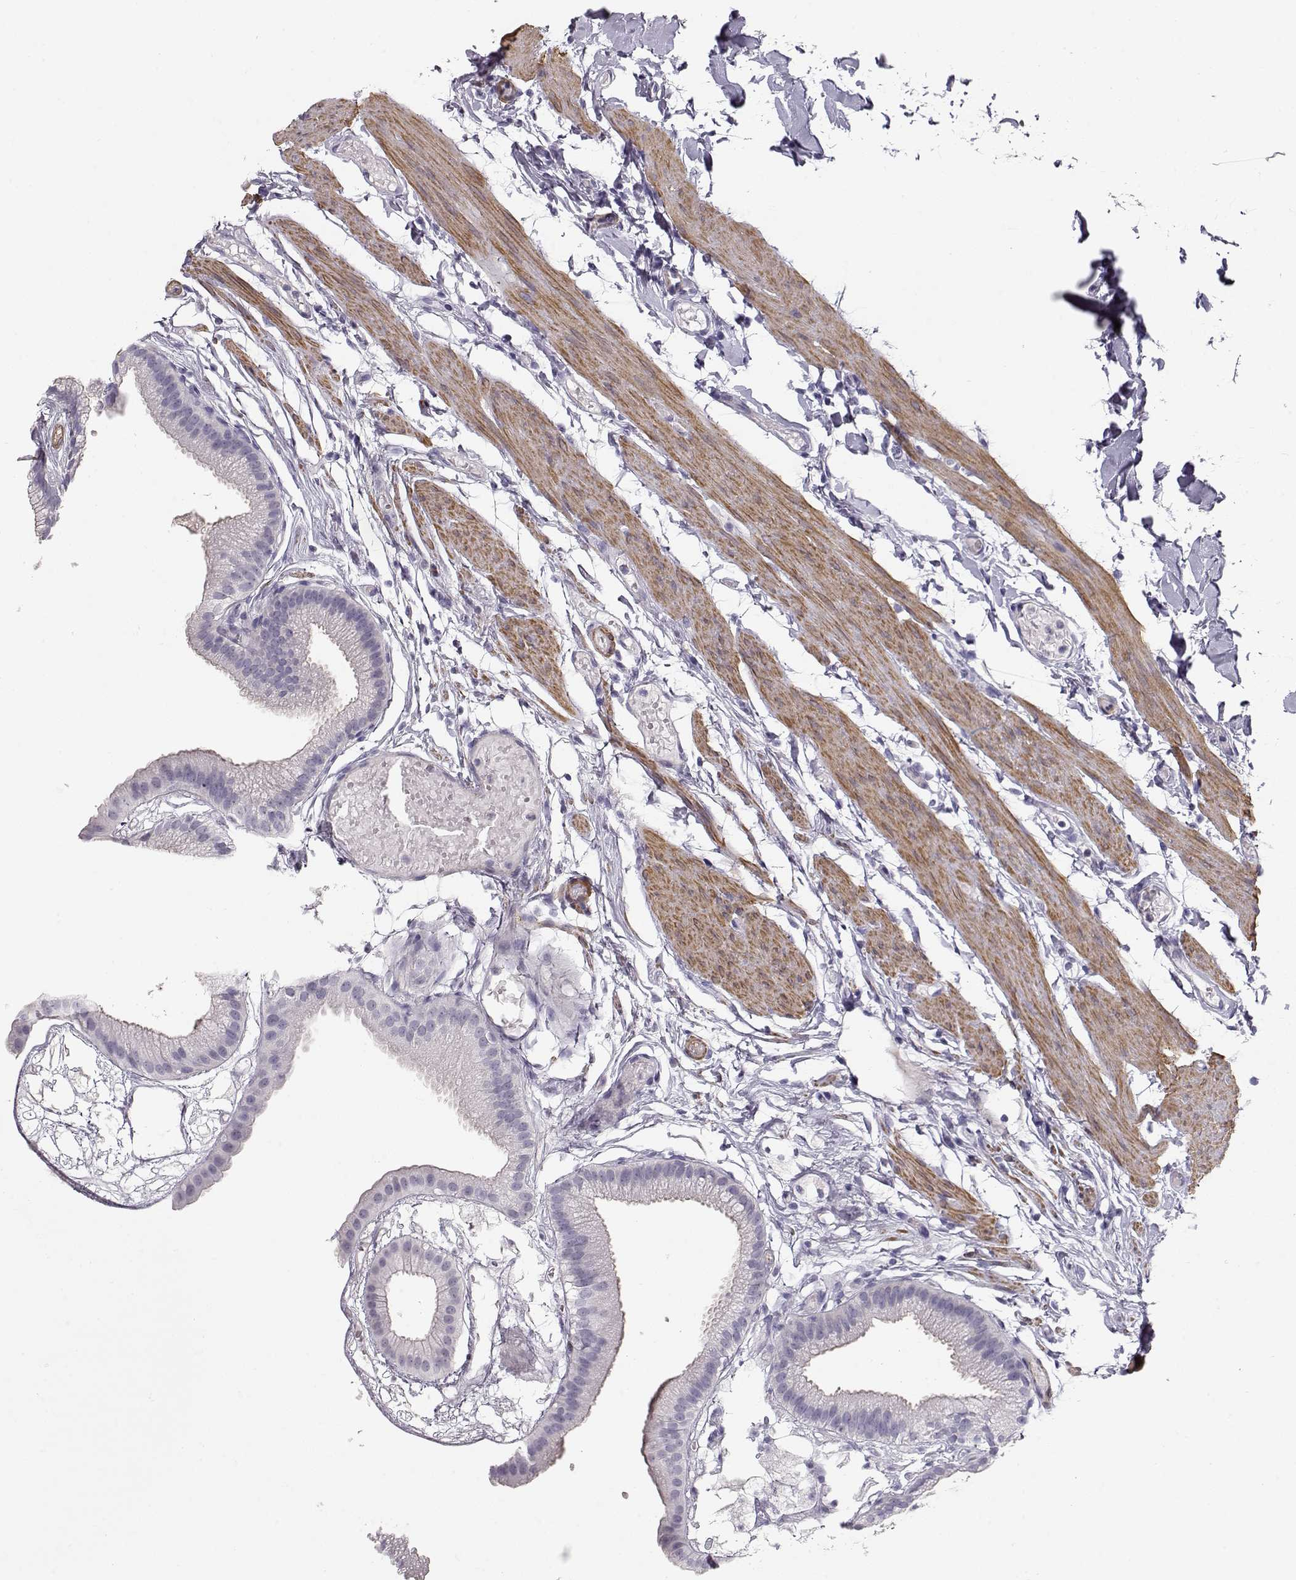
{"staining": {"intensity": "negative", "quantity": "none", "location": "none"}, "tissue": "gallbladder", "cell_type": "Glandular cells", "image_type": "normal", "snomed": [{"axis": "morphology", "description": "Normal tissue, NOS"}, {"axis": "topography", "description": "Gallbladder"}], "caption": "The micrograph demonstrates no significant expression in glandular cells of gallbladder.", "gene": "SLITRK3", "patient": {"sex": "female", "age": 45}}